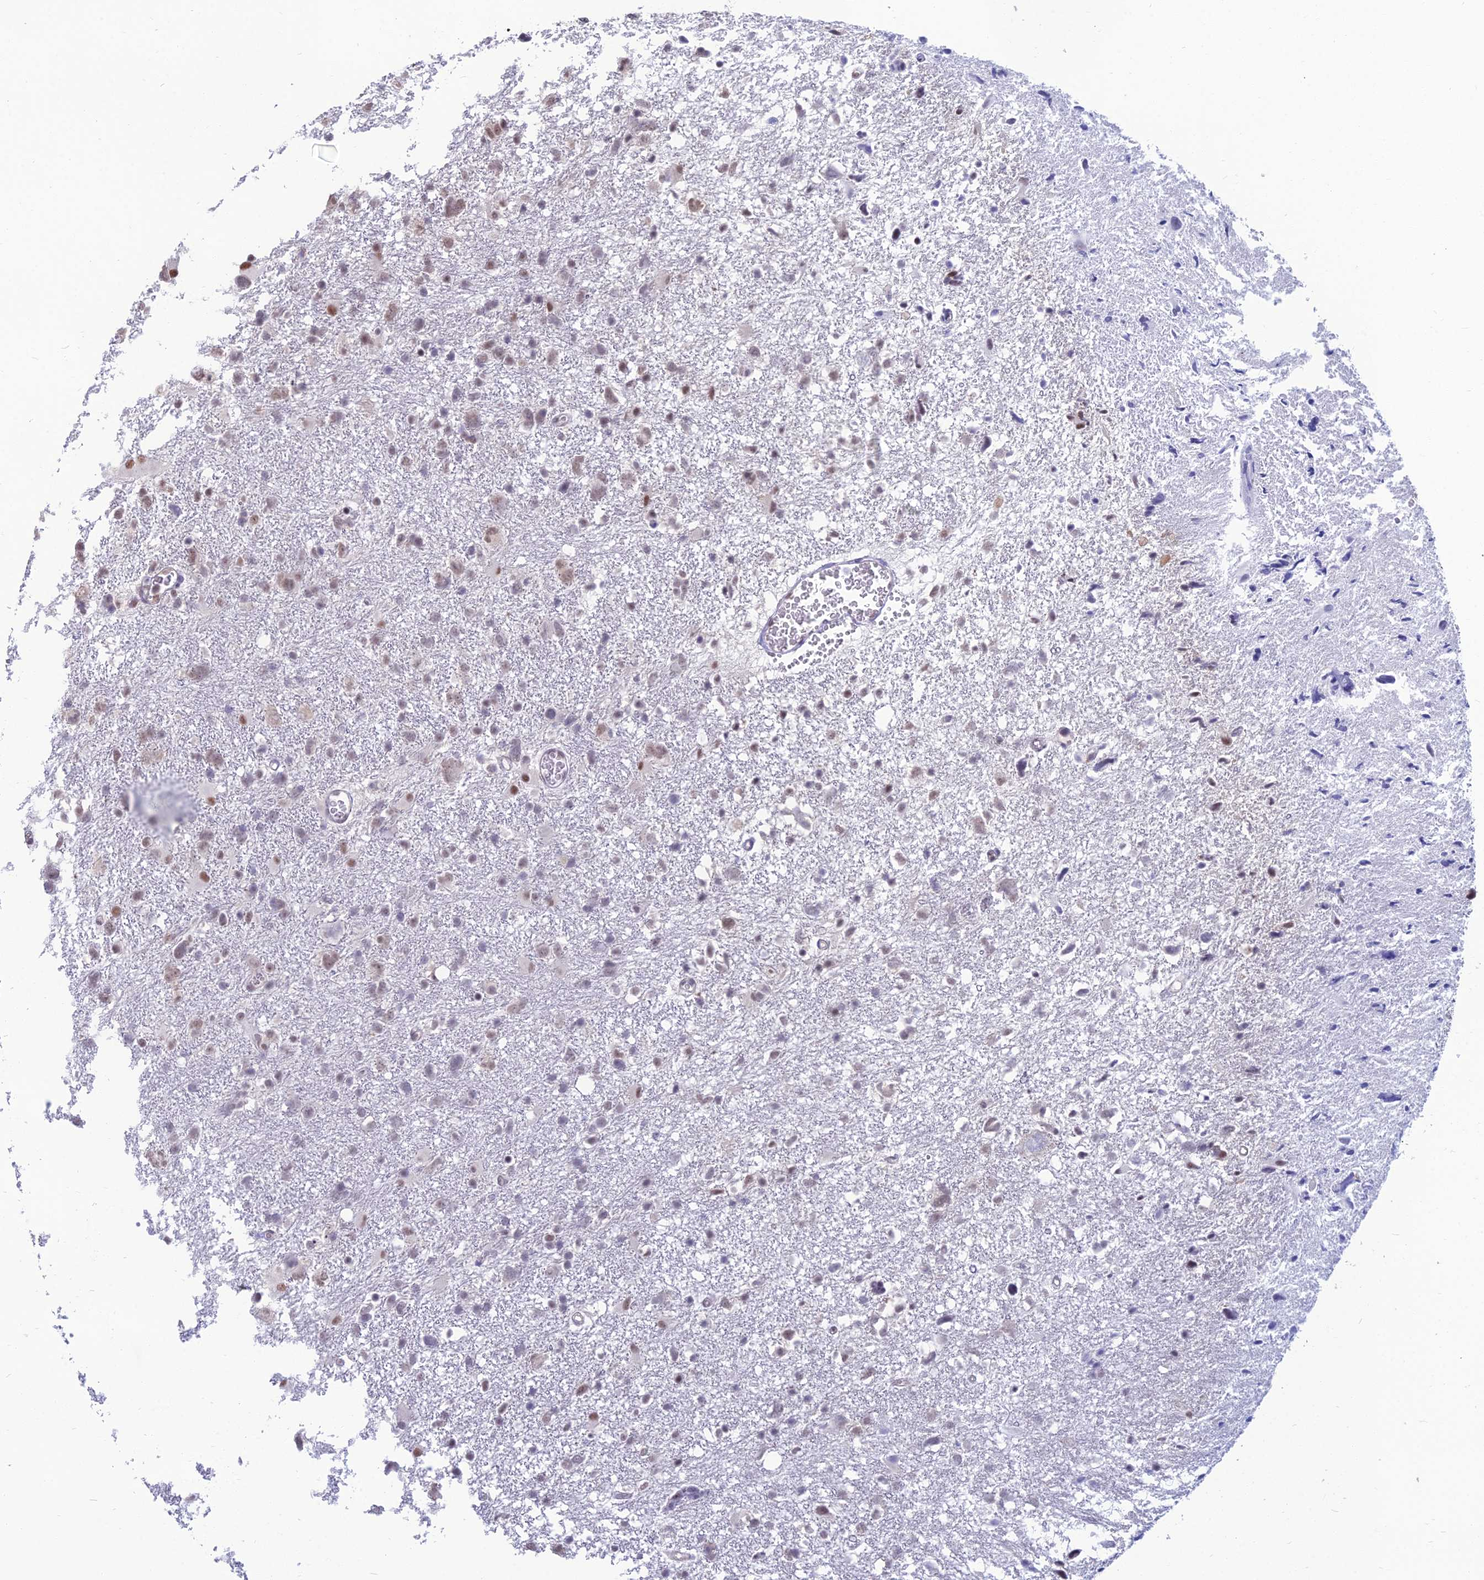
{"staining": {"intensity": "weak", "quantity": "25%-75%", "location": "nuclear"}, "tissue": "glioma", "cell_type": "Tumor cells", "image_type": "cancer", "snomed": [{"axis": "morphology", "description": "Glioma, malignant, High grade"}, {"axis": "topography", "description": "Brain"}], "caption": "This is a micrograph of IHC staining of glioma, which shows weak staining in the nuclear of tumor cells.", "gene": "SRSF7", "patient": {"sex": "male", "age": 61}}